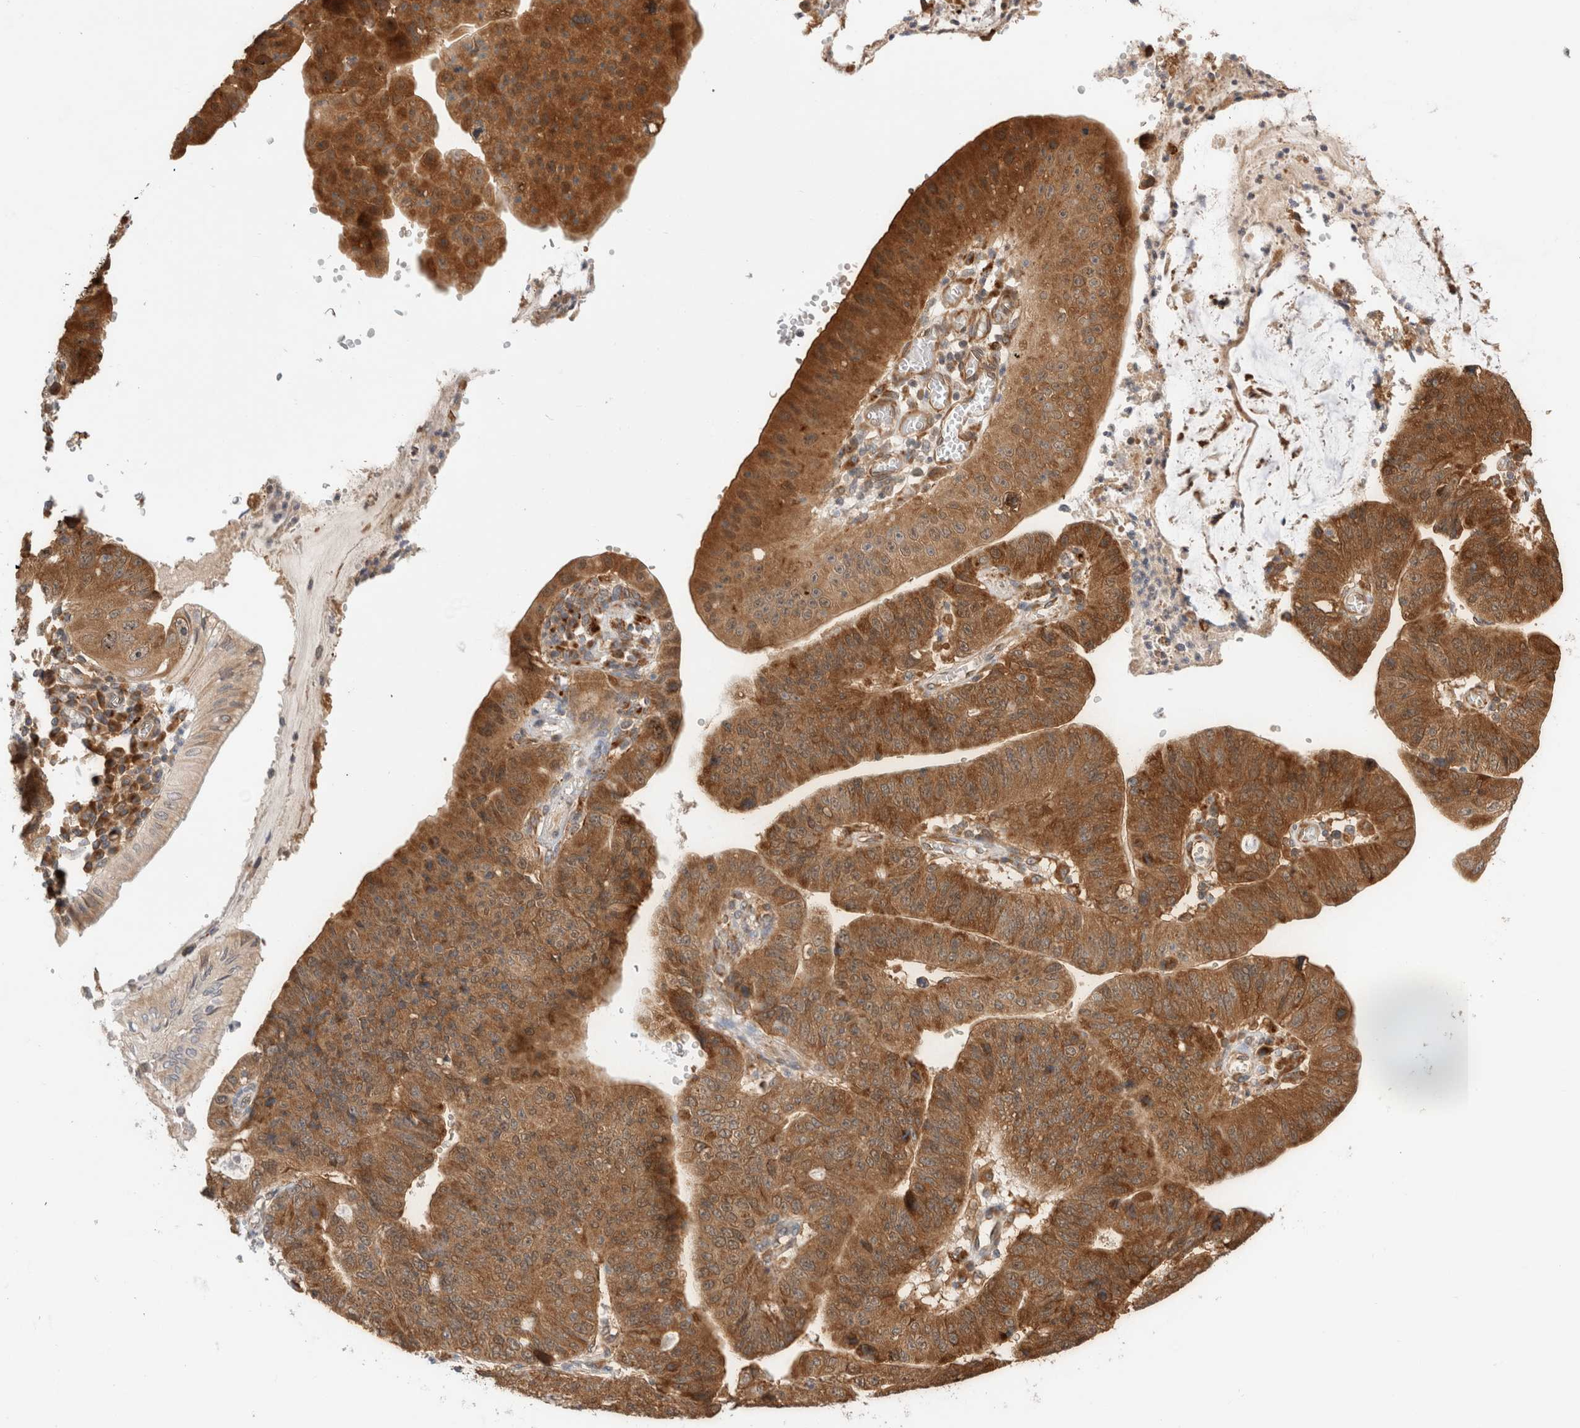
{"staining": {"intensity": "strong", "quantity": ">75%", "location": "cytoplasmic/membranous"}, "tissue": "stomach cancer", "cell_type": "Tumor cells", "image_type": "cancer", "snomed": [{"axis": "morphology", "description": "Adenocarcinoma, NOS"}, {"axis": "topography", "description": "Stomach"}], "caption": "IHC of stomach adenocarcinoma demonstrates high levels of strong cytoplasmic/membranous expression in about >75% of tumor cells. (brown staining indicates protein expression, while blue staining denotes nuclei).", "gene": "ACTL9", "patient": {"sex": "male", "age": 59}}